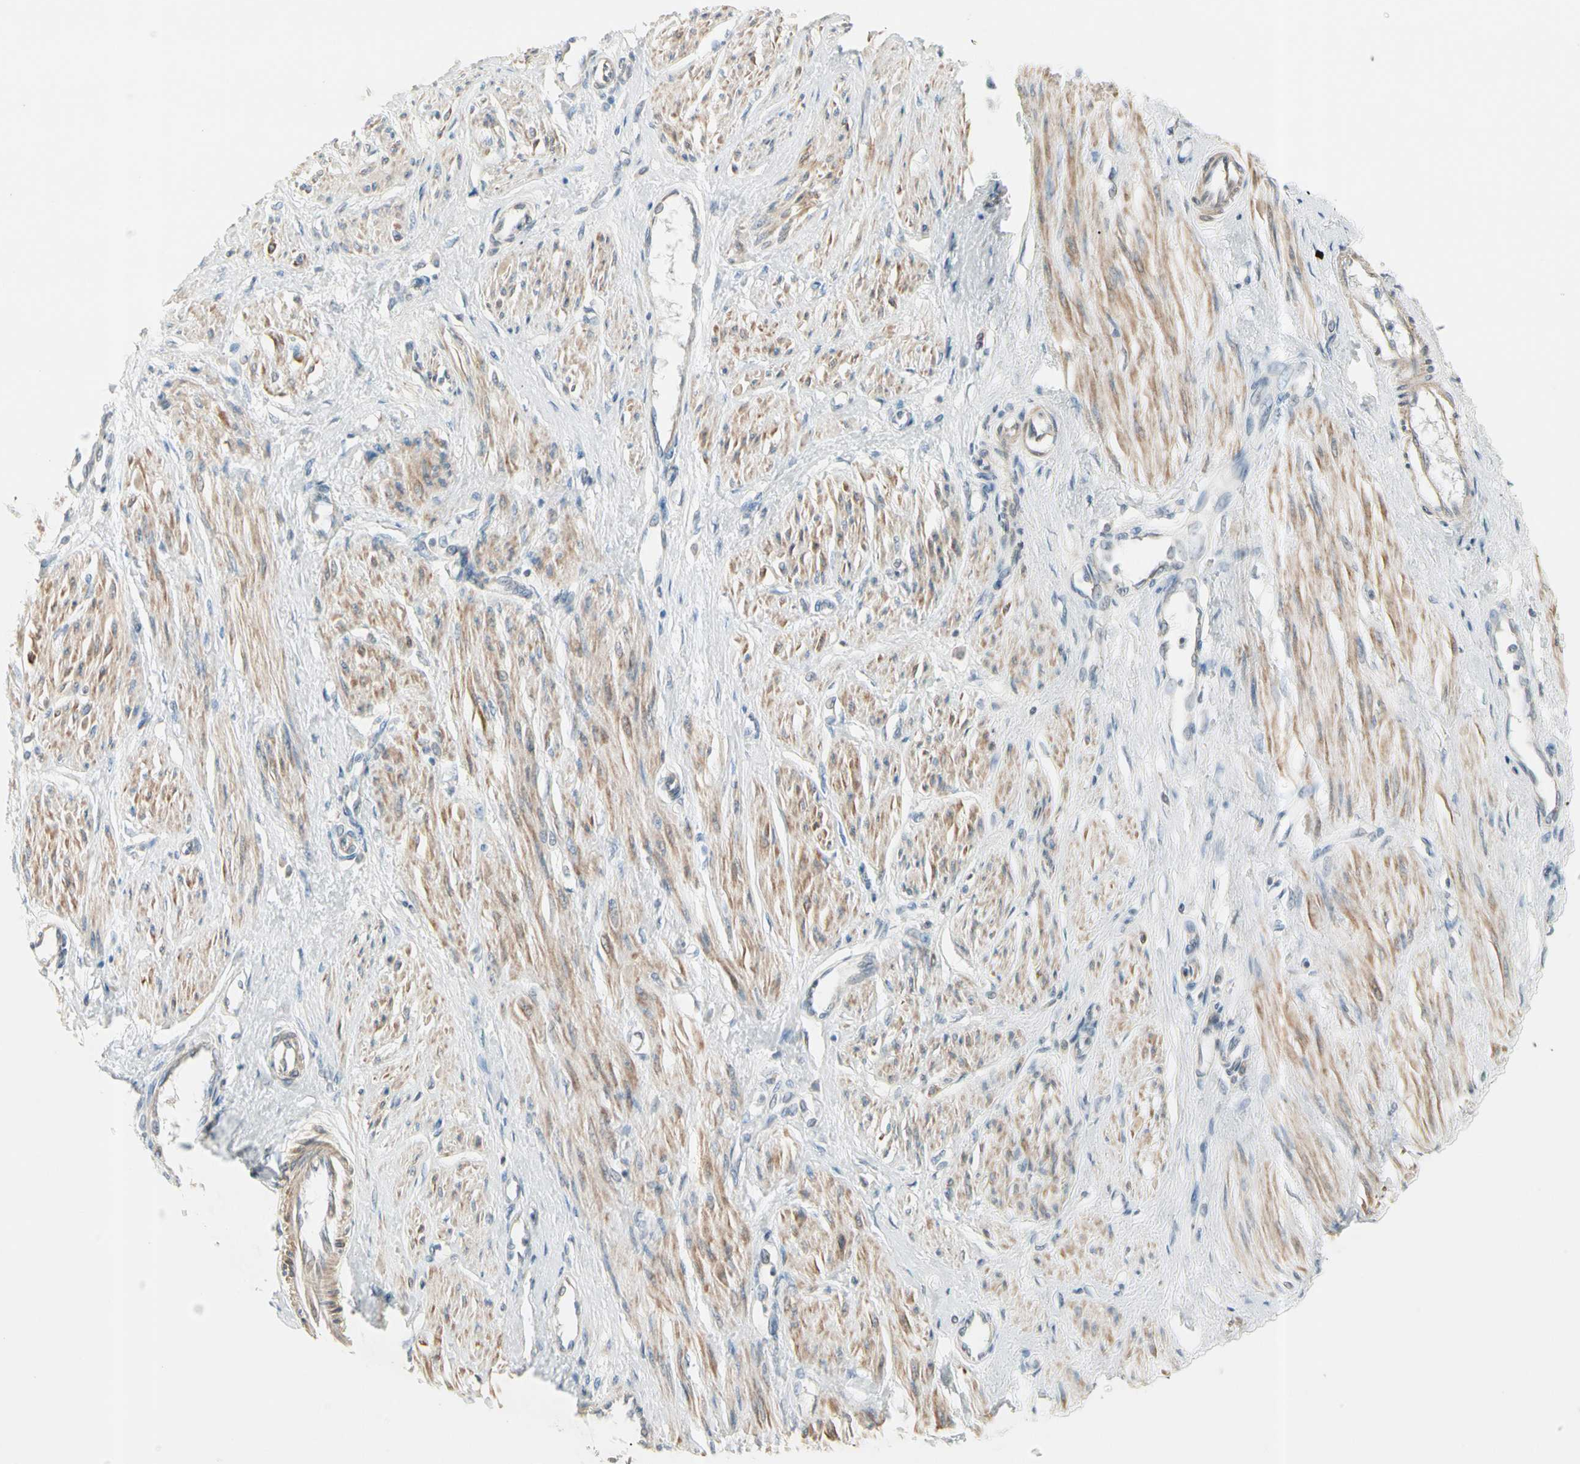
{"staining": {"intensity": "moderate", "quantity": "25%-75%", "location": "cytoplasmic/membranous"}, "tissue": "smooth muscle", "cell_type": "Smooth muscle cells", "image_type": "normal", "snomed": [{"axis": "morphology", "description": "Normal tissue, NOS"}, {"axis": "topography", "description": "Smooth muscle"}, {"axis": "topography", "description": "Uterus"}], "caption": "Protein staining reveals moderate cytoplasmic/membranous positivity in approximately 25%-75% of smooth muscle cells in unremarkable smooth muscle.", "gene": "CYP2E1", "patient": {"sex": "female", "age": 39}}